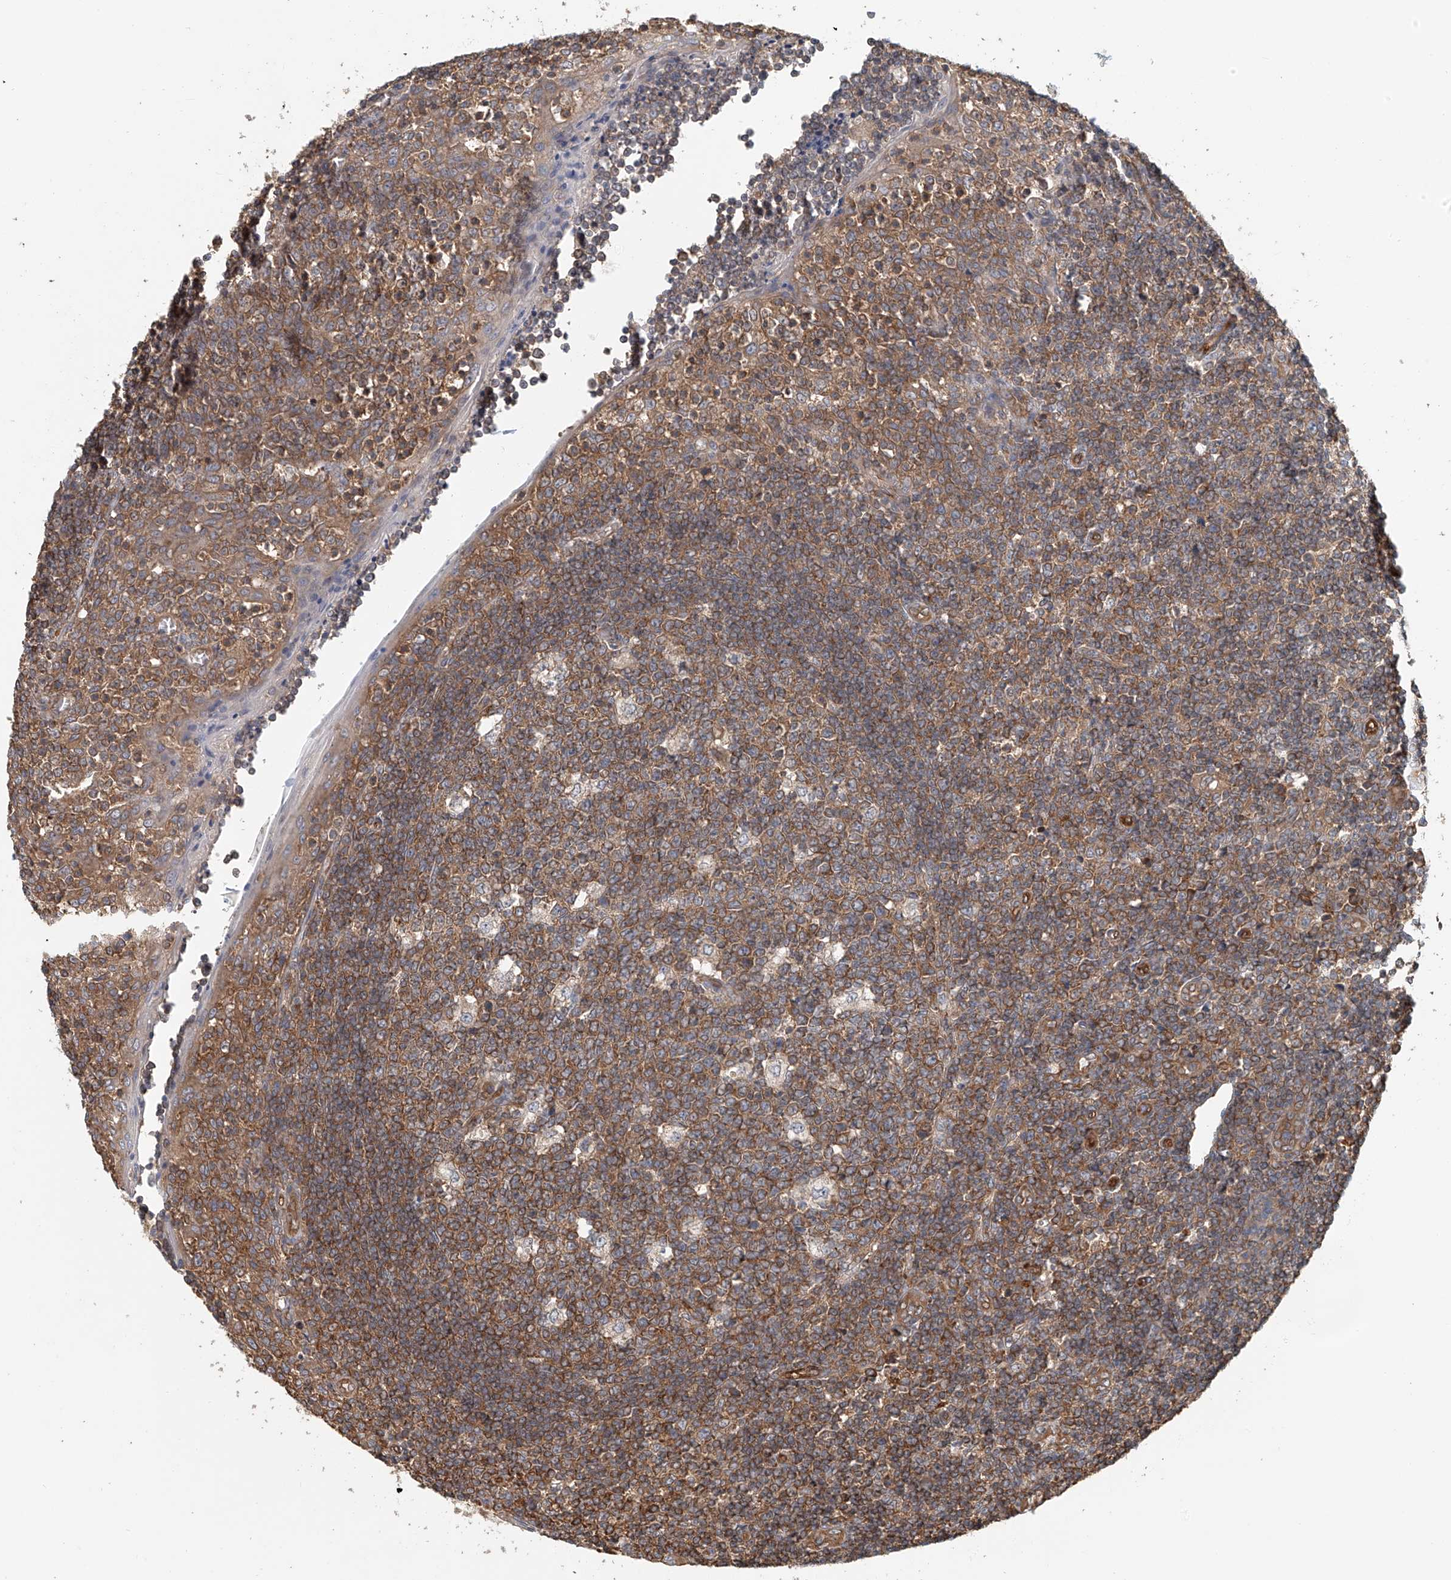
{"staining": {"intensity": "moderate", "quantity": ">75%", "location": "cytoplasmic/membranous"}, "tissue": "tonsil", "cell_type": "Germinal center cells", "image_type": "normal", "snomed": [{"axis": "morphology", "description": "Normal tissue, NOS"}, {"axis": "topography", "description": "Tonsil"}], "caption": "Tonsil stained with DAB IHC shows medium levels of moderate cytoplasmic/membranous positivity in about >75% of germinal center cells.", "gene": "FRYL", "patient": {"sex": "female", "age": 19}}